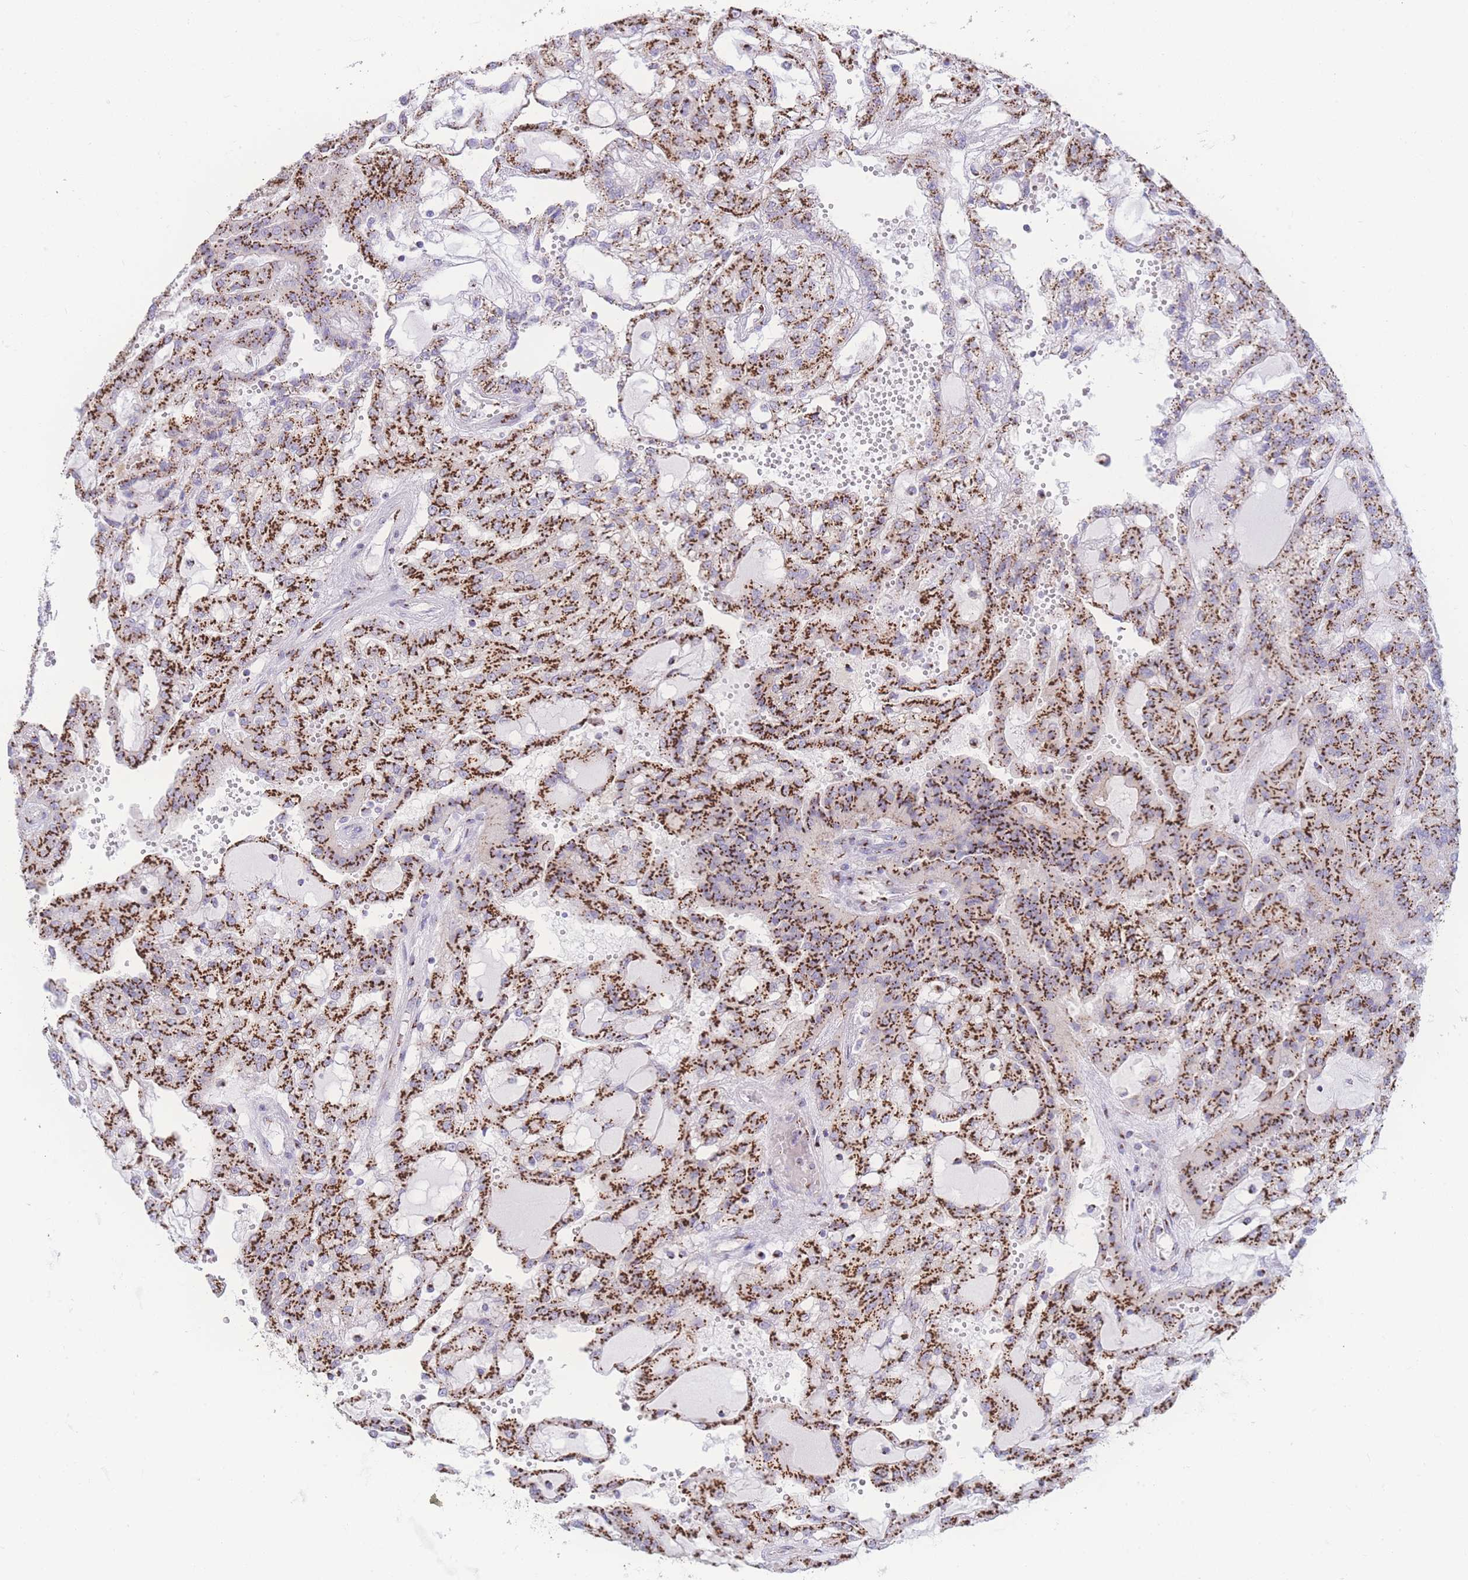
{"staining": {"intensity": "strong", "quantity": ">75%", "location": "cytoplasmic/membranous"}, "tissue": "renal cancer", "cell_type": "Tumor cells", "image_type": "cancer", "snomed": [{"axis": "morphology", "description": "Adenocarcinoma, NOS"}, {"axis": "topography", "description": "Kidney"}], "caption": "The histopathology image reveals a brown stain indicating the presence of a protein in the cytoplasmic/membranous of tumor cells in adenocarcinoma (renal).", "gene": "GOLM2", "patient": {"sex": "male", "age": 63}}